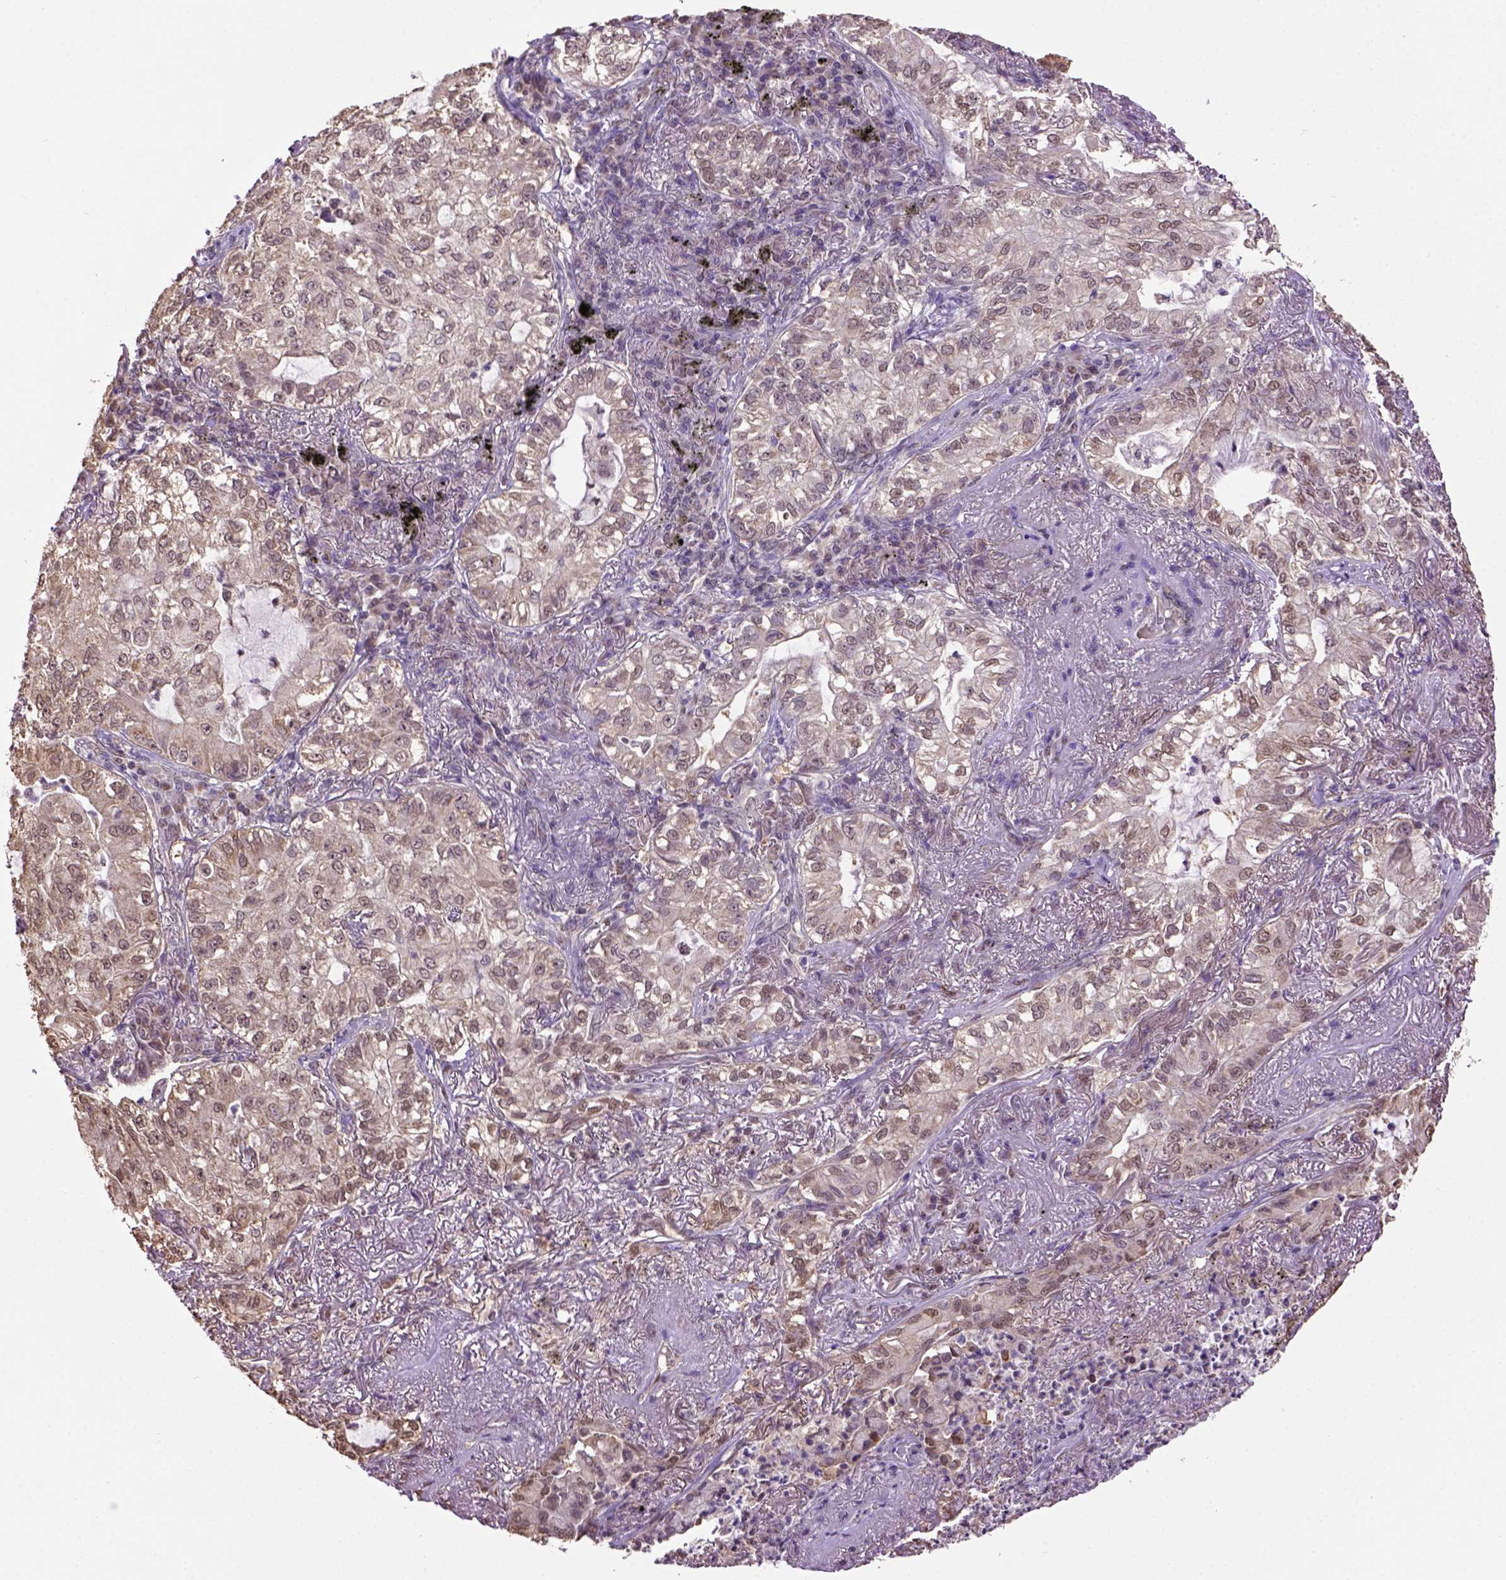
{"staining": {"intensity": "weak", "quantity": "25%-75%", "location": "cytoplasmic/membranous"}, "tissue": "lung cancer", "cell_type": "Tumor cells", "image_type": "cancer", "snomed": [{"axis": "morphology", "description": "Adenocarcinoma, NOS"}, {"axis": "topography", "description": "Lung"}], "caption": "A brown stain highlights weak cytoplasmic/membranous expression of a protein in lung cancer (adenocarcinoma) tumor cells.", "gene": "WDR17", "patient": {"sex": "female", "age": 73}}